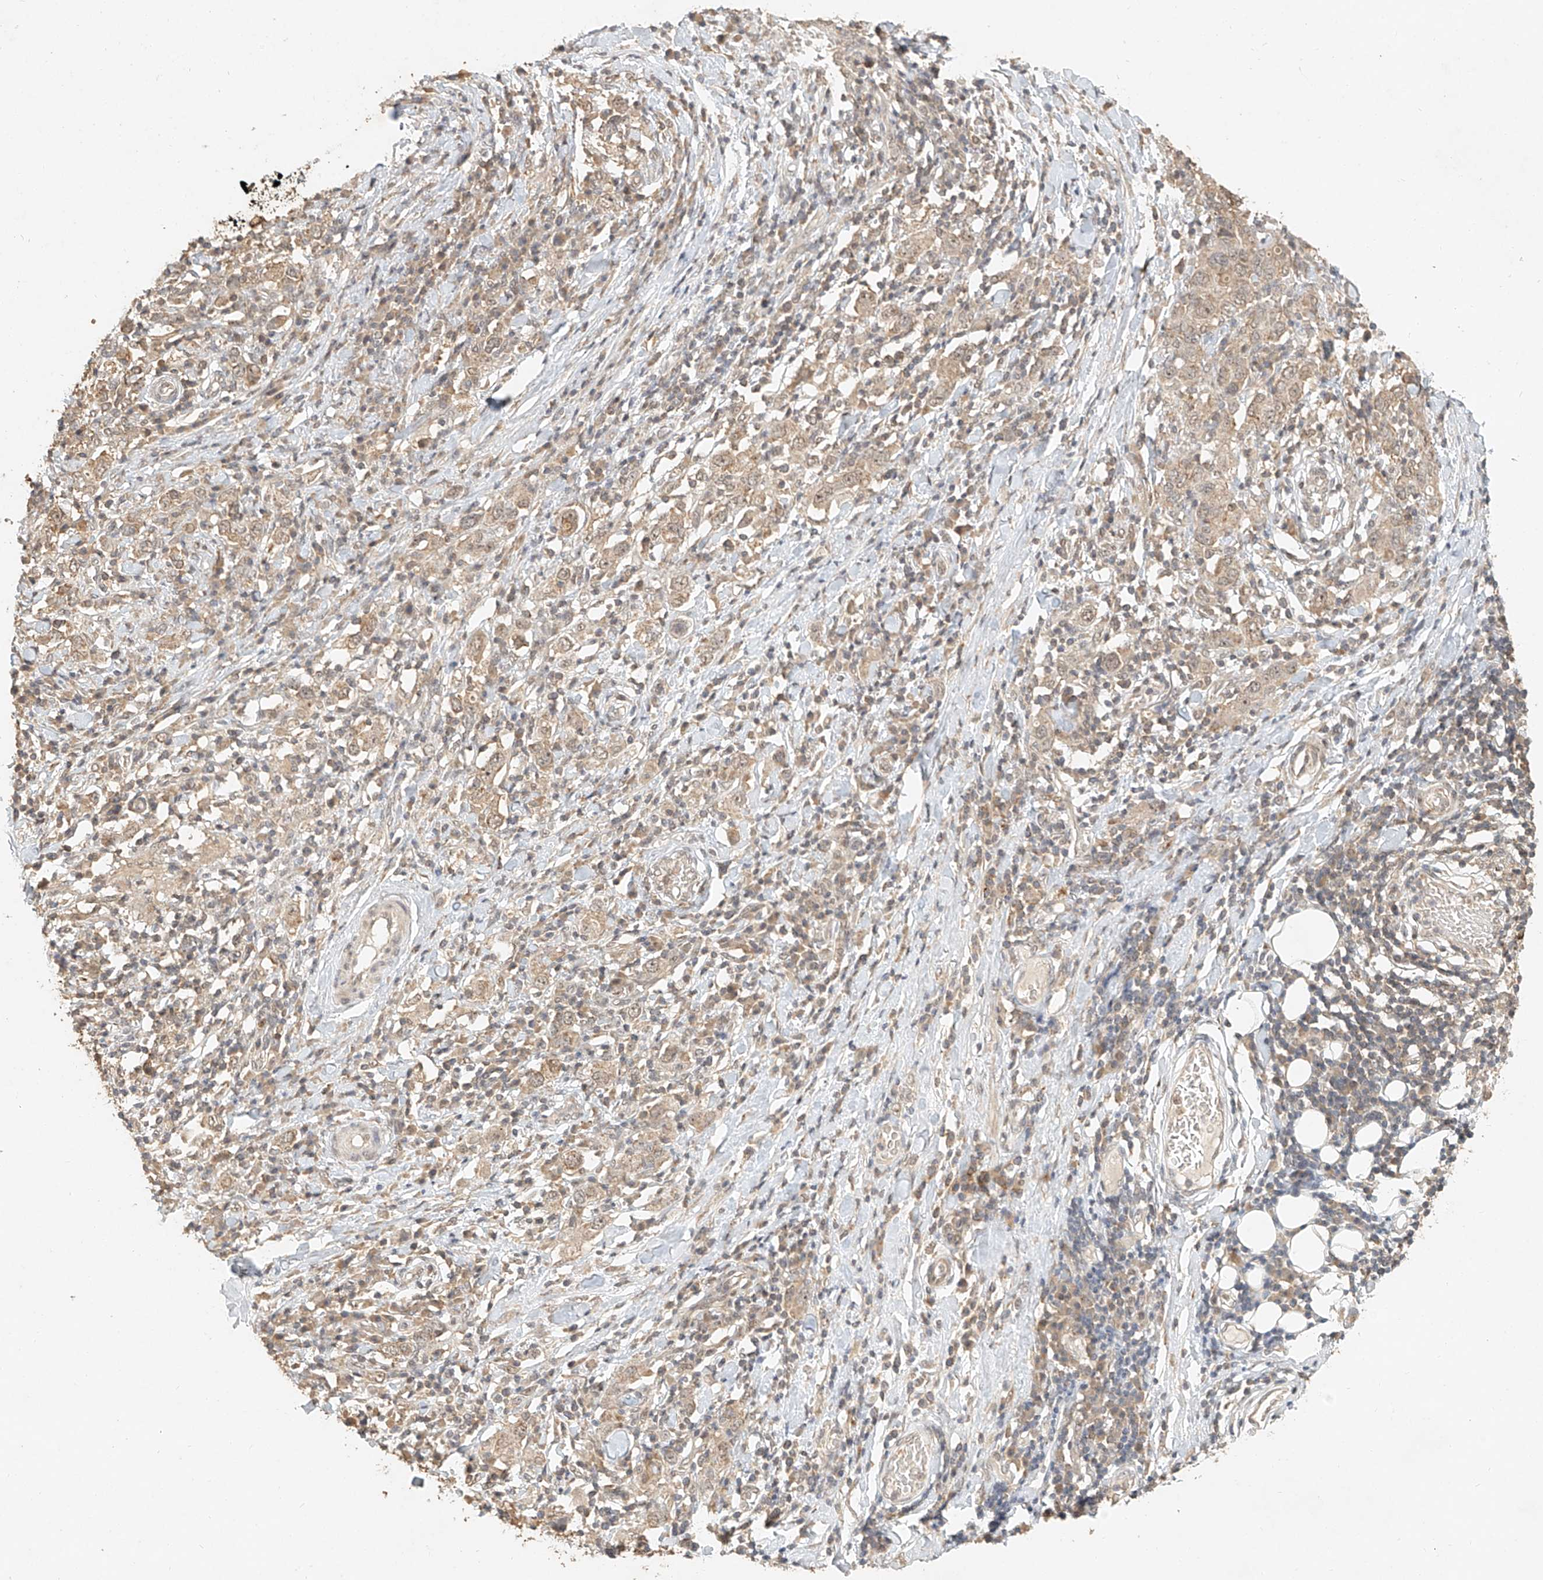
{"staining": {"intensity": "moderate", "quantity": ">75%", "location": "cytoplasmic/membranous"}, "tissue": "stomach cancer", "cell_type": "Tumor cells", "image_type": "cancer", "snomed": [{"axis": "morphology", "description": "Adenocarcinoma, NOS"}, {"axis": "topography", "description": "Stomach, upper"}], "caption": "Stomach cancer (adenocarcinoma) stained for a protein (brown) exhibits moderate cytoplasmic/membranous positive staining in about >75% of tumor cells.", "gene": "CXorf58", "patient": {"sex": "male", "age": 62}}